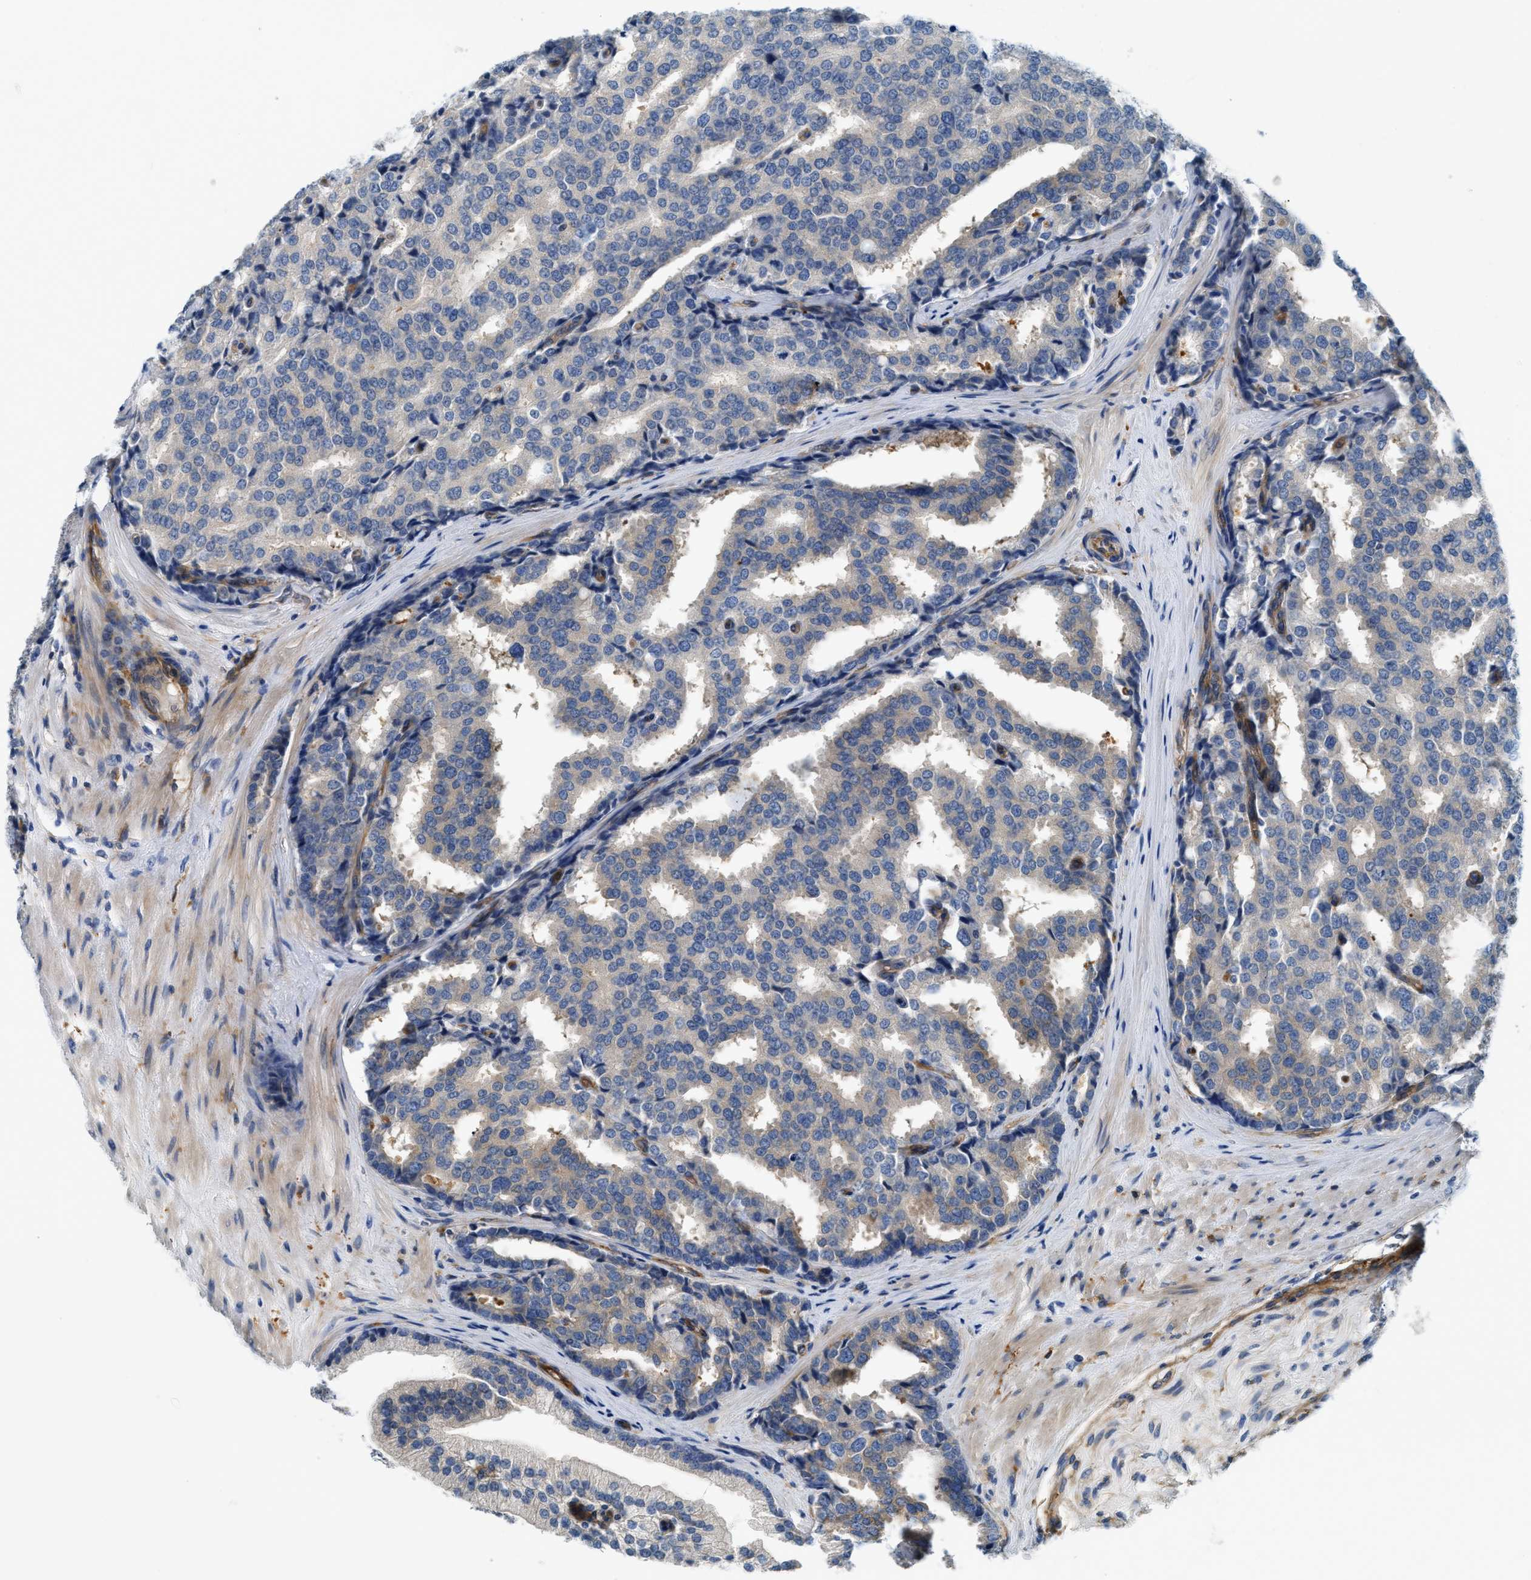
{"staining": {"intensity": "negative", "quantity": "none", "location": "none"}, "tissue": "prostate cancer", "cell_type": "Tumor cells", "image_type": "cancer", "snomed": [{"axis": "morphology", "description": "Adenocarcinoma, High grade"}, {"axis": "topography", "description": "Prostate"}], "caption": "Immunohistochemistry (IHC) photomicrograph of neoplastic tissue: prostate cancer (adenocarcinoma (high-grade)) stained with DAB (3,3'-diaminobenzidine) demonstrates no significant protein positivity in tumor cells.", "gene": "NSUN7", "patient": {"sex": "male", "age": 50}}